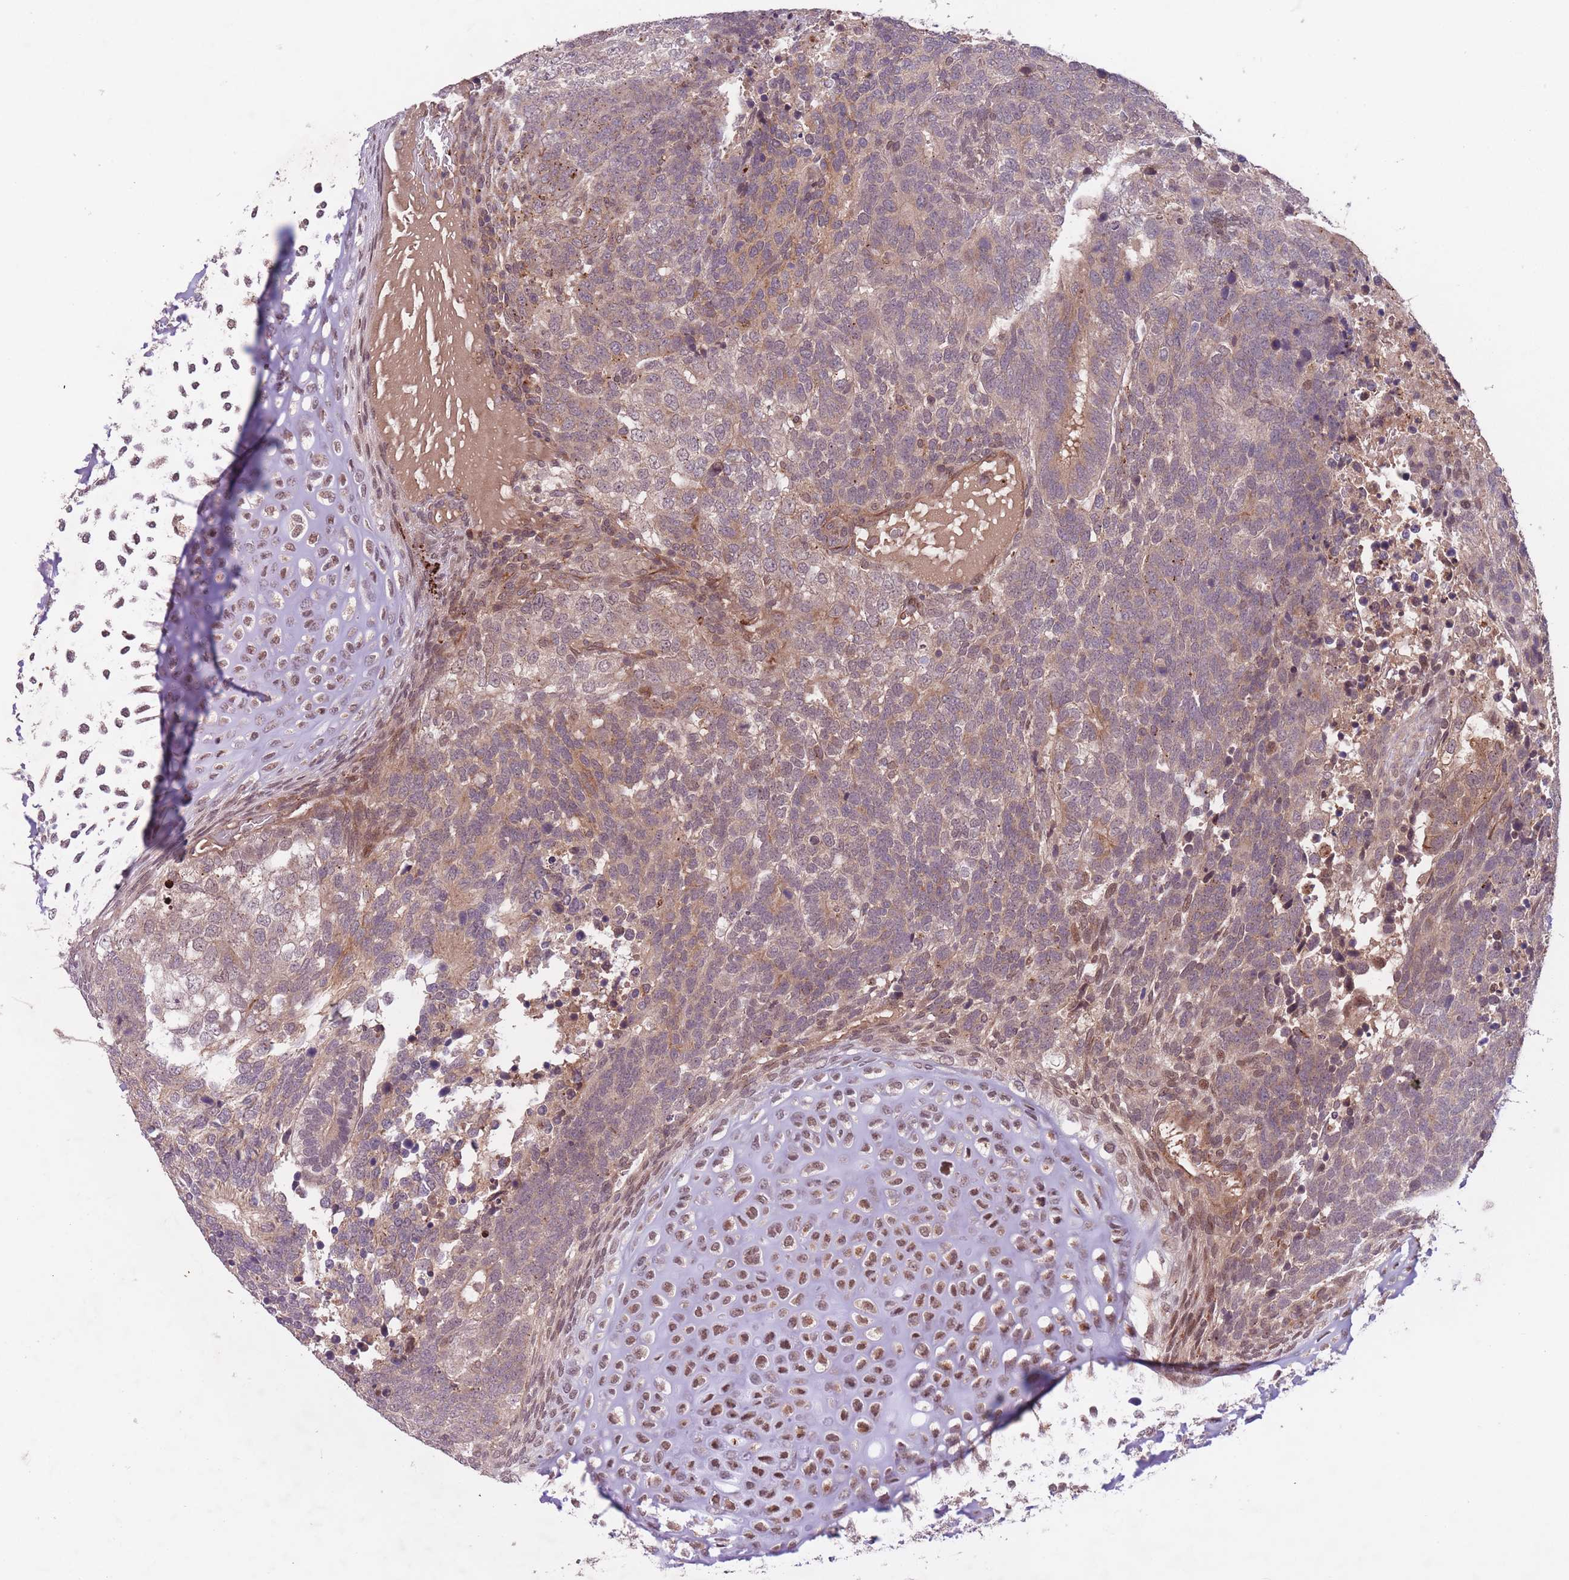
{"staining": {"intensity": "weak", "quantity": "25%-75%", "location": "cytoplasmic/membranous"}, "tissue": "testis cancer", "cell_type": "Tumor cells", "image_type": "cancer", "snomed": [{"axis": "morphology", "description": "Carcinoma, Embryonal, NOS"}, {"axis": "topography", "description": "Testis"}], "caption": "The photomicrograph demonstrates a brown stain indicating the presence of a protein in the cytoplasmic/membranous of tumor cells in embryonal carcinoma (testis). (DAB (3,3'-diaminobenzidine) = brown stain, brightfield microscopy at high magnification).", "gene": "SECTM1", "patient": {"sex": "male", "age": 23}}